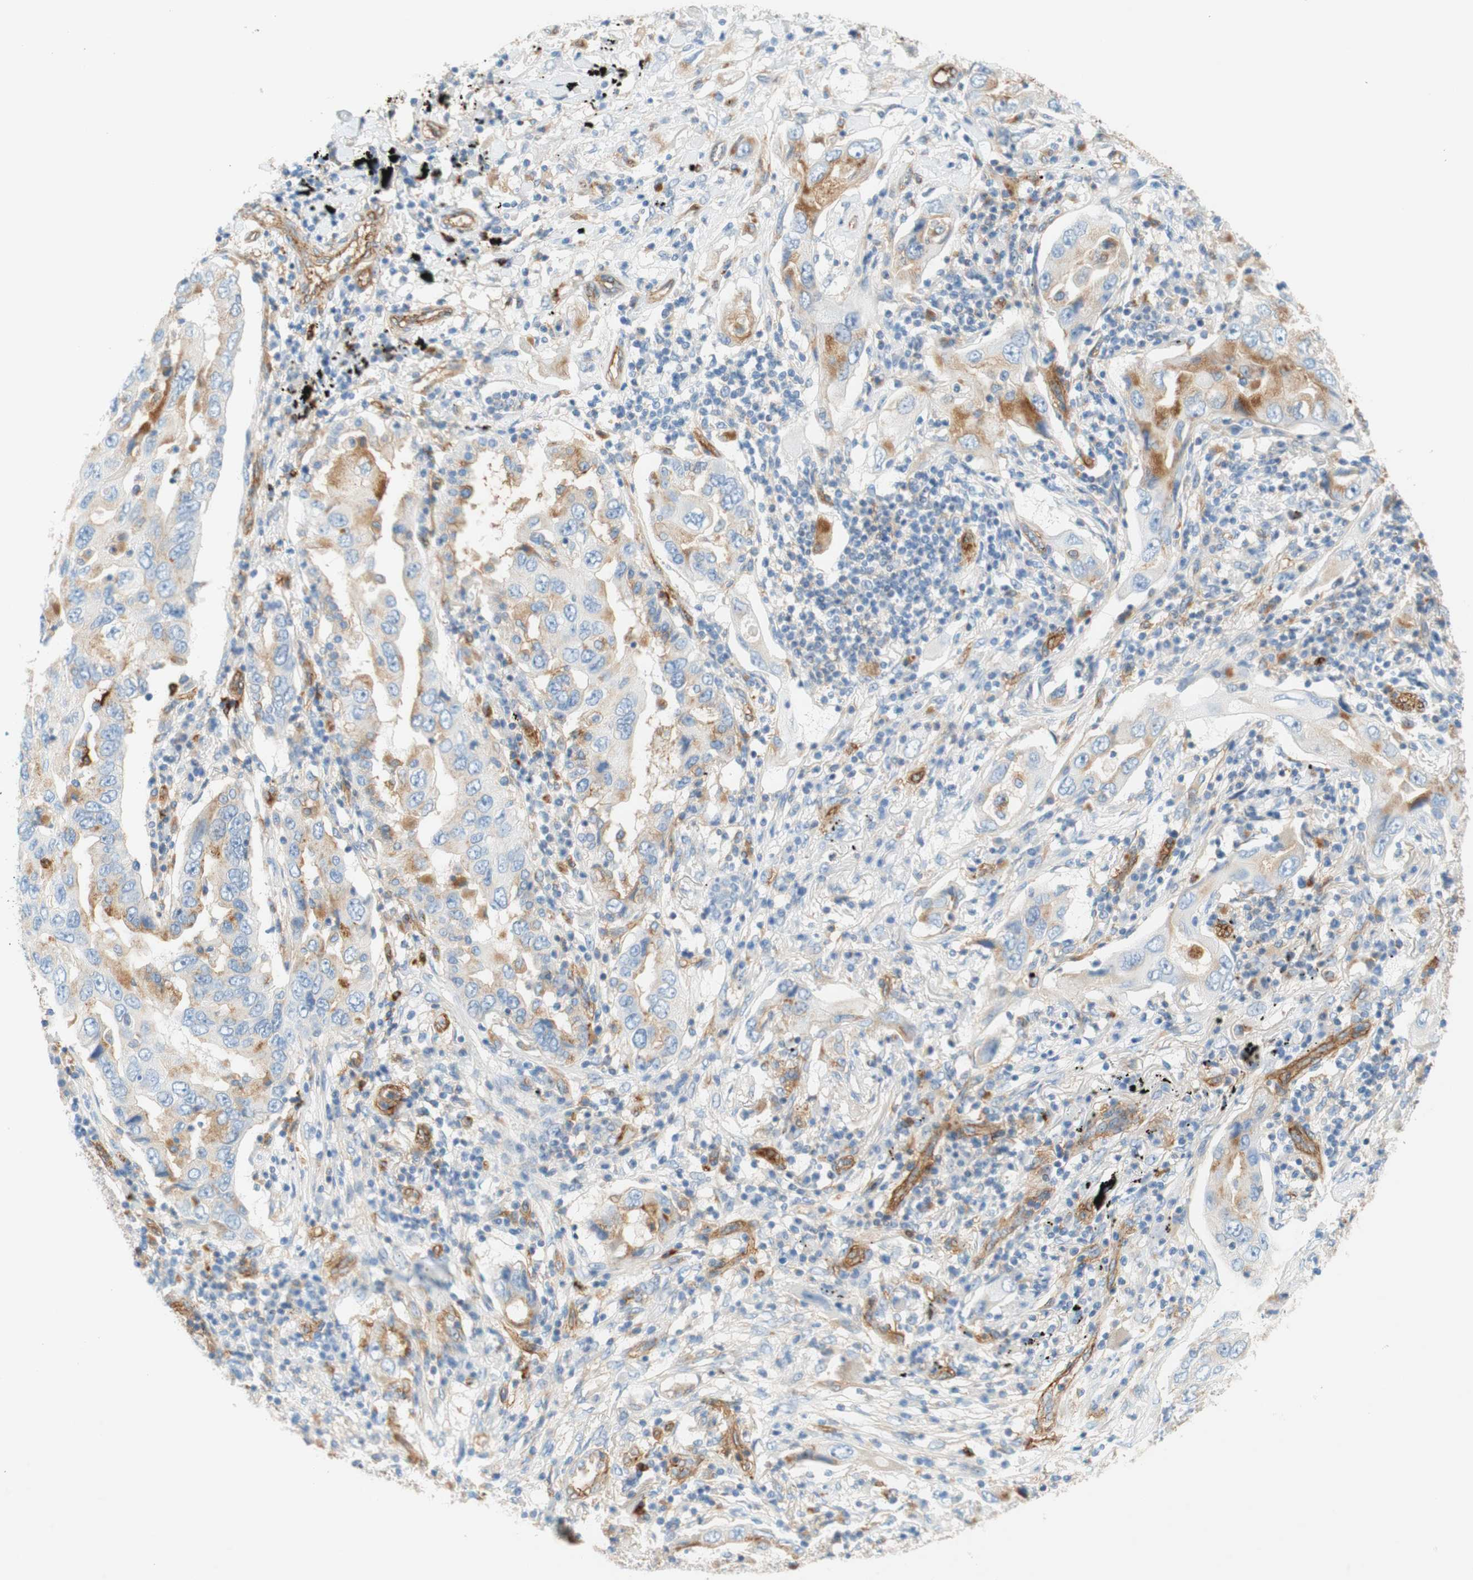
{"staining": {"intensity": "weak", "quantity": "25%-75%", "location": "cytoplasmic/membranous"}, "tissue": "lung cancer", "cell_type": "Tumor cells", "image_type": "cancer", "snomed": [{"axis": "morphology", "description": "Adenocarcinoma, NOS"}, {"axis": "topography", "description": "Lung"}], "caption": "This photomicrograph displays adenocarcinoma (lung) stained with immunohistochemistry to label a protein in brown. The cytoplasmic/membranous of tumor cells show weak positivity for the protein. Nuclei are counter-stained blue.", "gene": "STOM", "patient": {"sex": "female", "age": 65}}